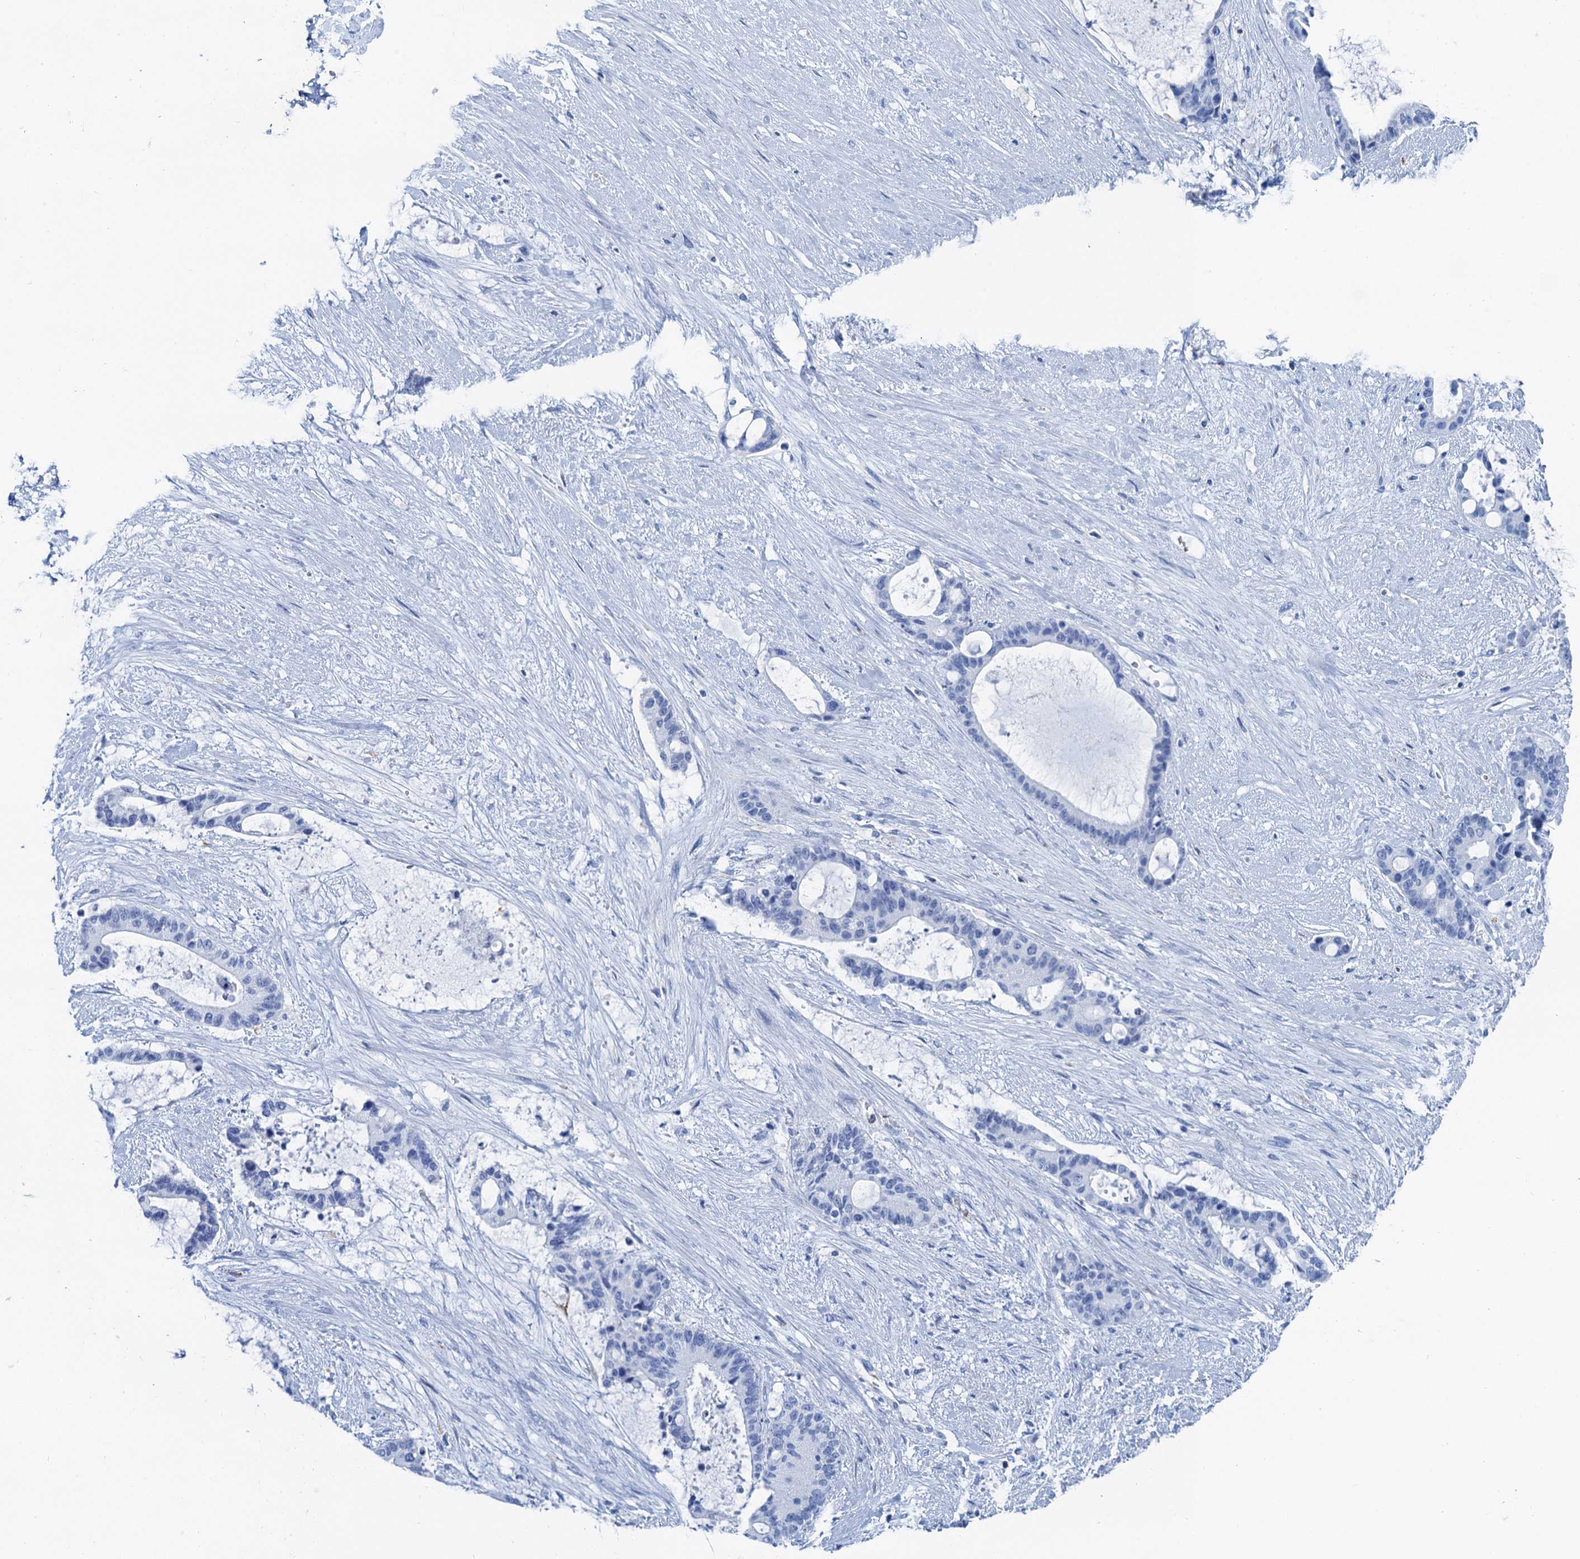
{"staining": {"intensity": "negative", "quantity": "none", "location": "none"}, "tissue": "liver cancer", "cell_type": "Tumor cells", "image_type": "cancer", "snomed": [{"axis": "morphology", "description": "Normal tissue, NOS"}, {"axis": "morphology", "description": "Cholangiocarcinoma"}, {"axis": "topography", "description": "Liver"}, {"axis": "topography", "description": "Peripheral nerve tissue"}], "caption": "The photomicrograph exhibits no staining of tumor cells in liver cholangiocarcinoma.", "gene": "NLRP10", "patient": {"sex": "female", "age": 73}}